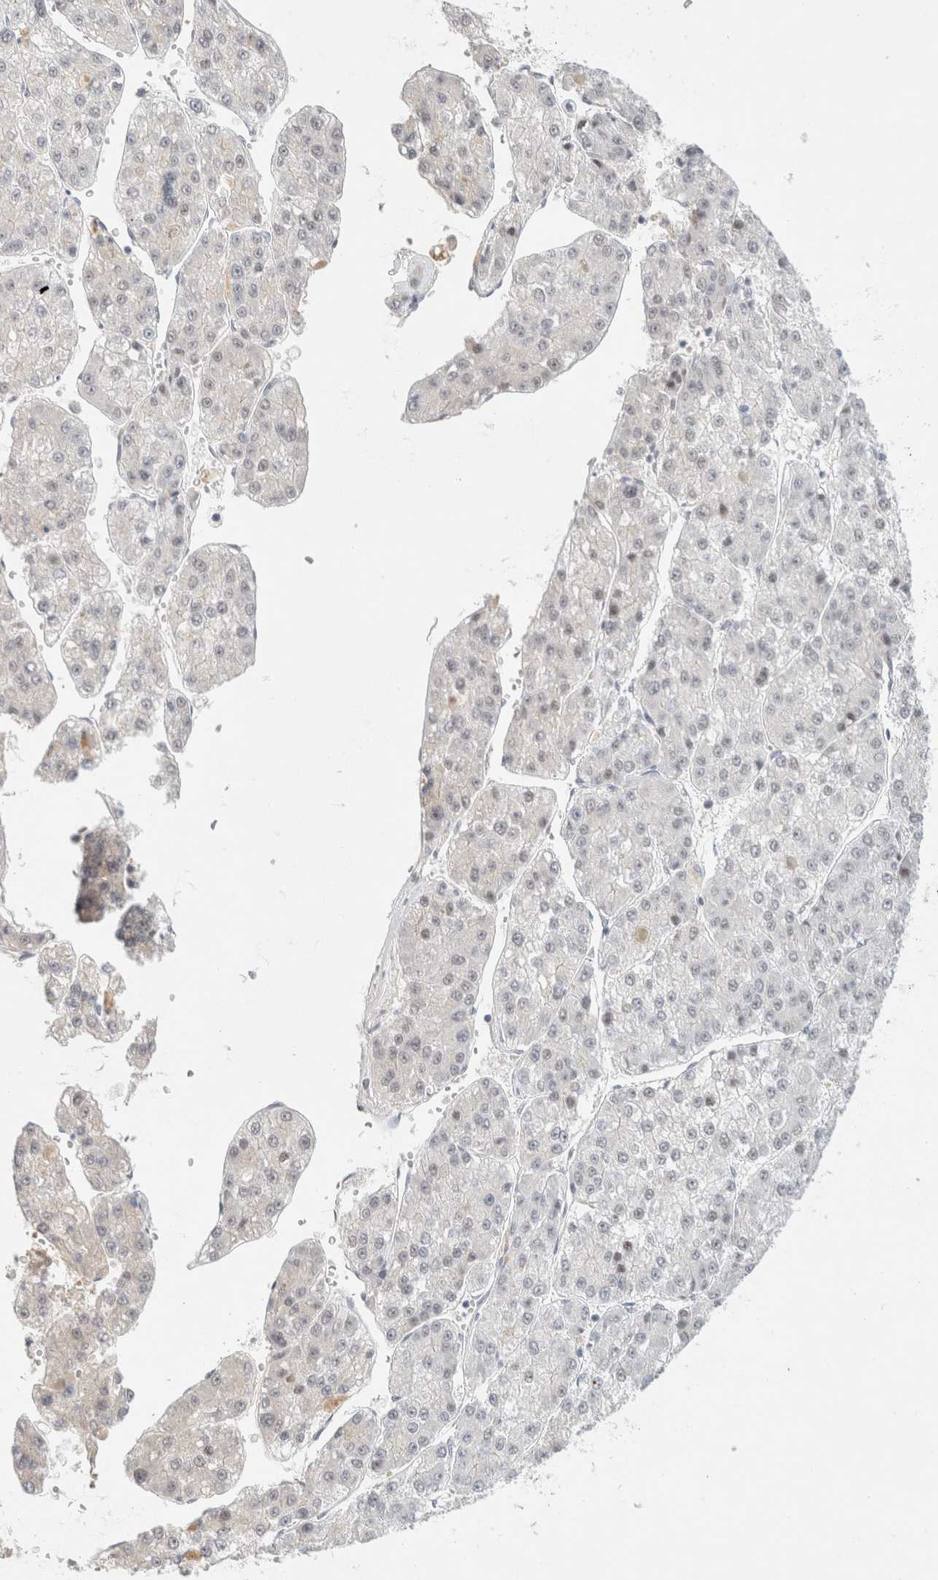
{"staining": {"intensity": "negative", "quantity": "none", "location": "none"}, "tissue": "liver cancer", "cell_type": "Tumor cells", "image_type": "cancer", "snomed": [{"axis": "morphology", "description": "Carcinoma, Hepatocellular, NOS"}, {"axis": "topography", "description": "Liver"}], "caption": "This is an immunohistochemistry (IHC) histopathology image of human liver hepatocellular carcinoma. There is no positivity in tumor cells.", "gene": "MRM3", "patient": {"sex": "female", "age": 73}}